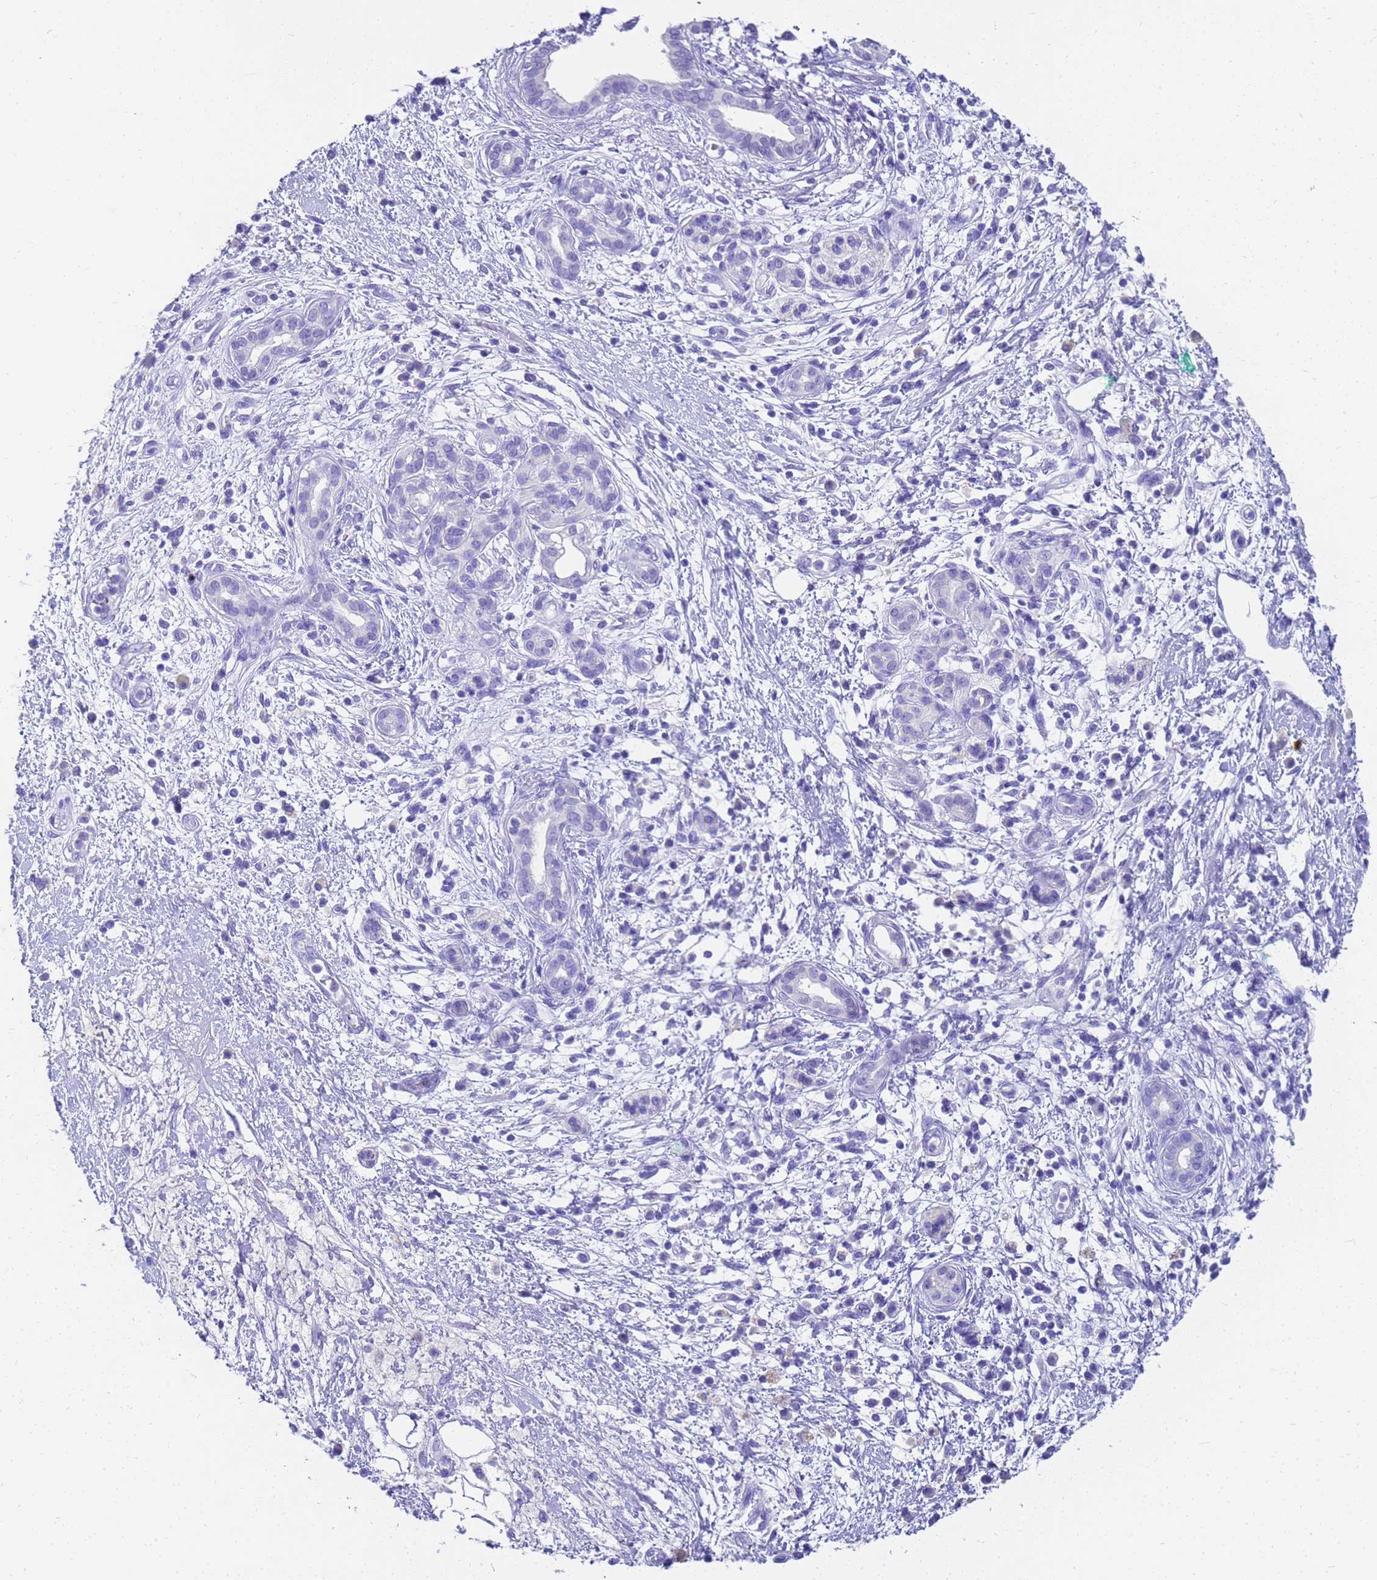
{"staining": {"intensity": "negative", "quantity": "none", "location": "none"}, "tissue": "pancreatic cancer", "cell_type": "Tumor cells", "image_type": "cancer", "snomed": [{"axis": "morphology", "description": "Adenocarcinoma, NOS"}, {"axis": "topography", "description": "Pancreas"}], "caption": "High power microscopy histopathology image of an IHC histopathology image of adenocarcinoma (pancreatic), revealing no significant staining in tumor cells.", "gene": "MS4A13", "patient": {"sex": "male", "age": 78}}